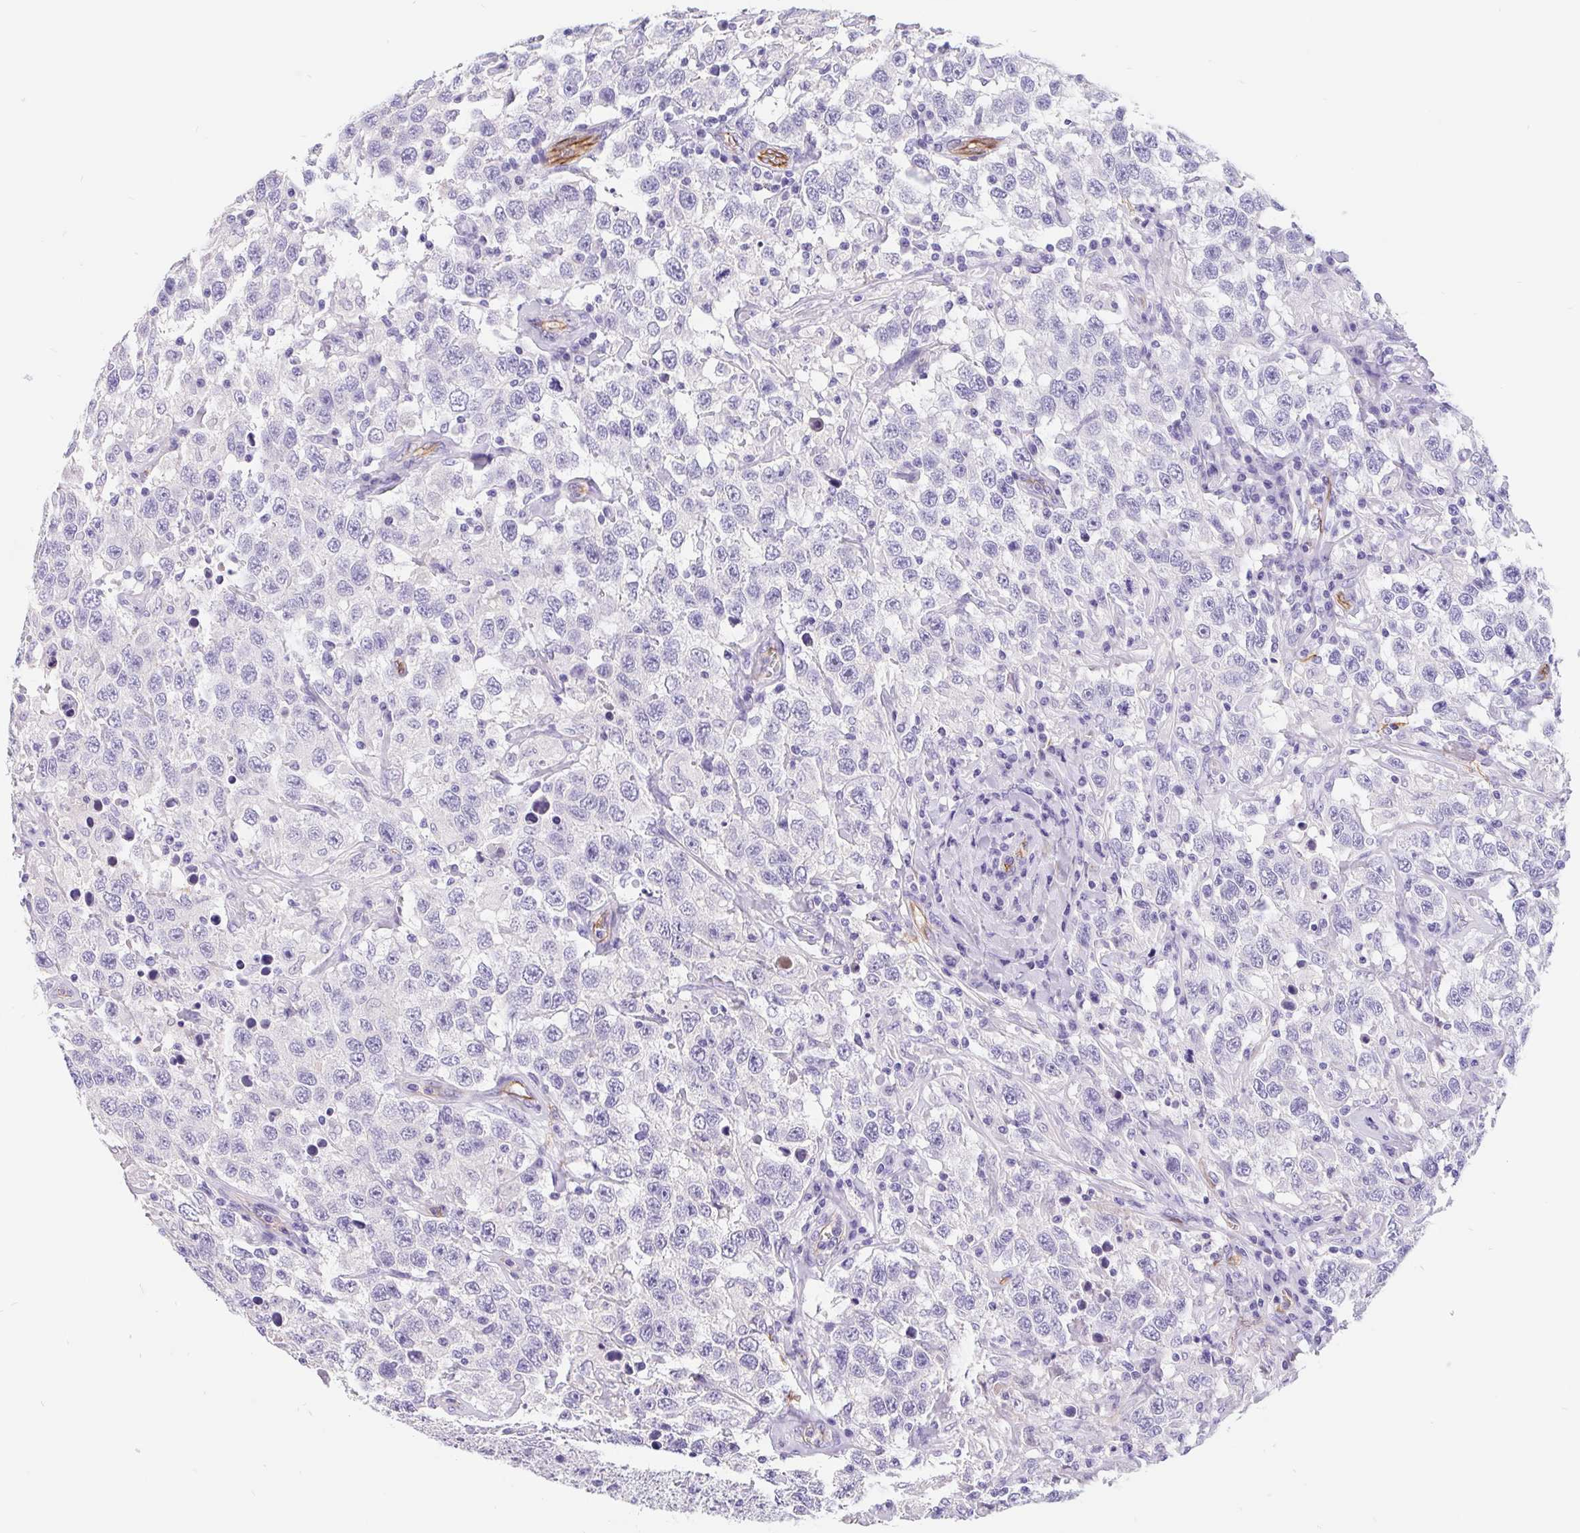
{"staining": {"intensity": "negative", "quantity": "none", "location": "none"}, "tissue": "testis cancer", "cell_type": "Tumor cells", "image_type": "cancer", "snomed": [{"axis": "morphology", "description": "Seminoma, NOS"}, {"axis": "topography", "description": "Testis"}], "caption": "A photomicrograph of testis cancer (seminoma) stained for a protein exhibits no brown staining in tumor cells.", "gene": "LIMCH1", "patient": {"sex": "male", "age": 41}}